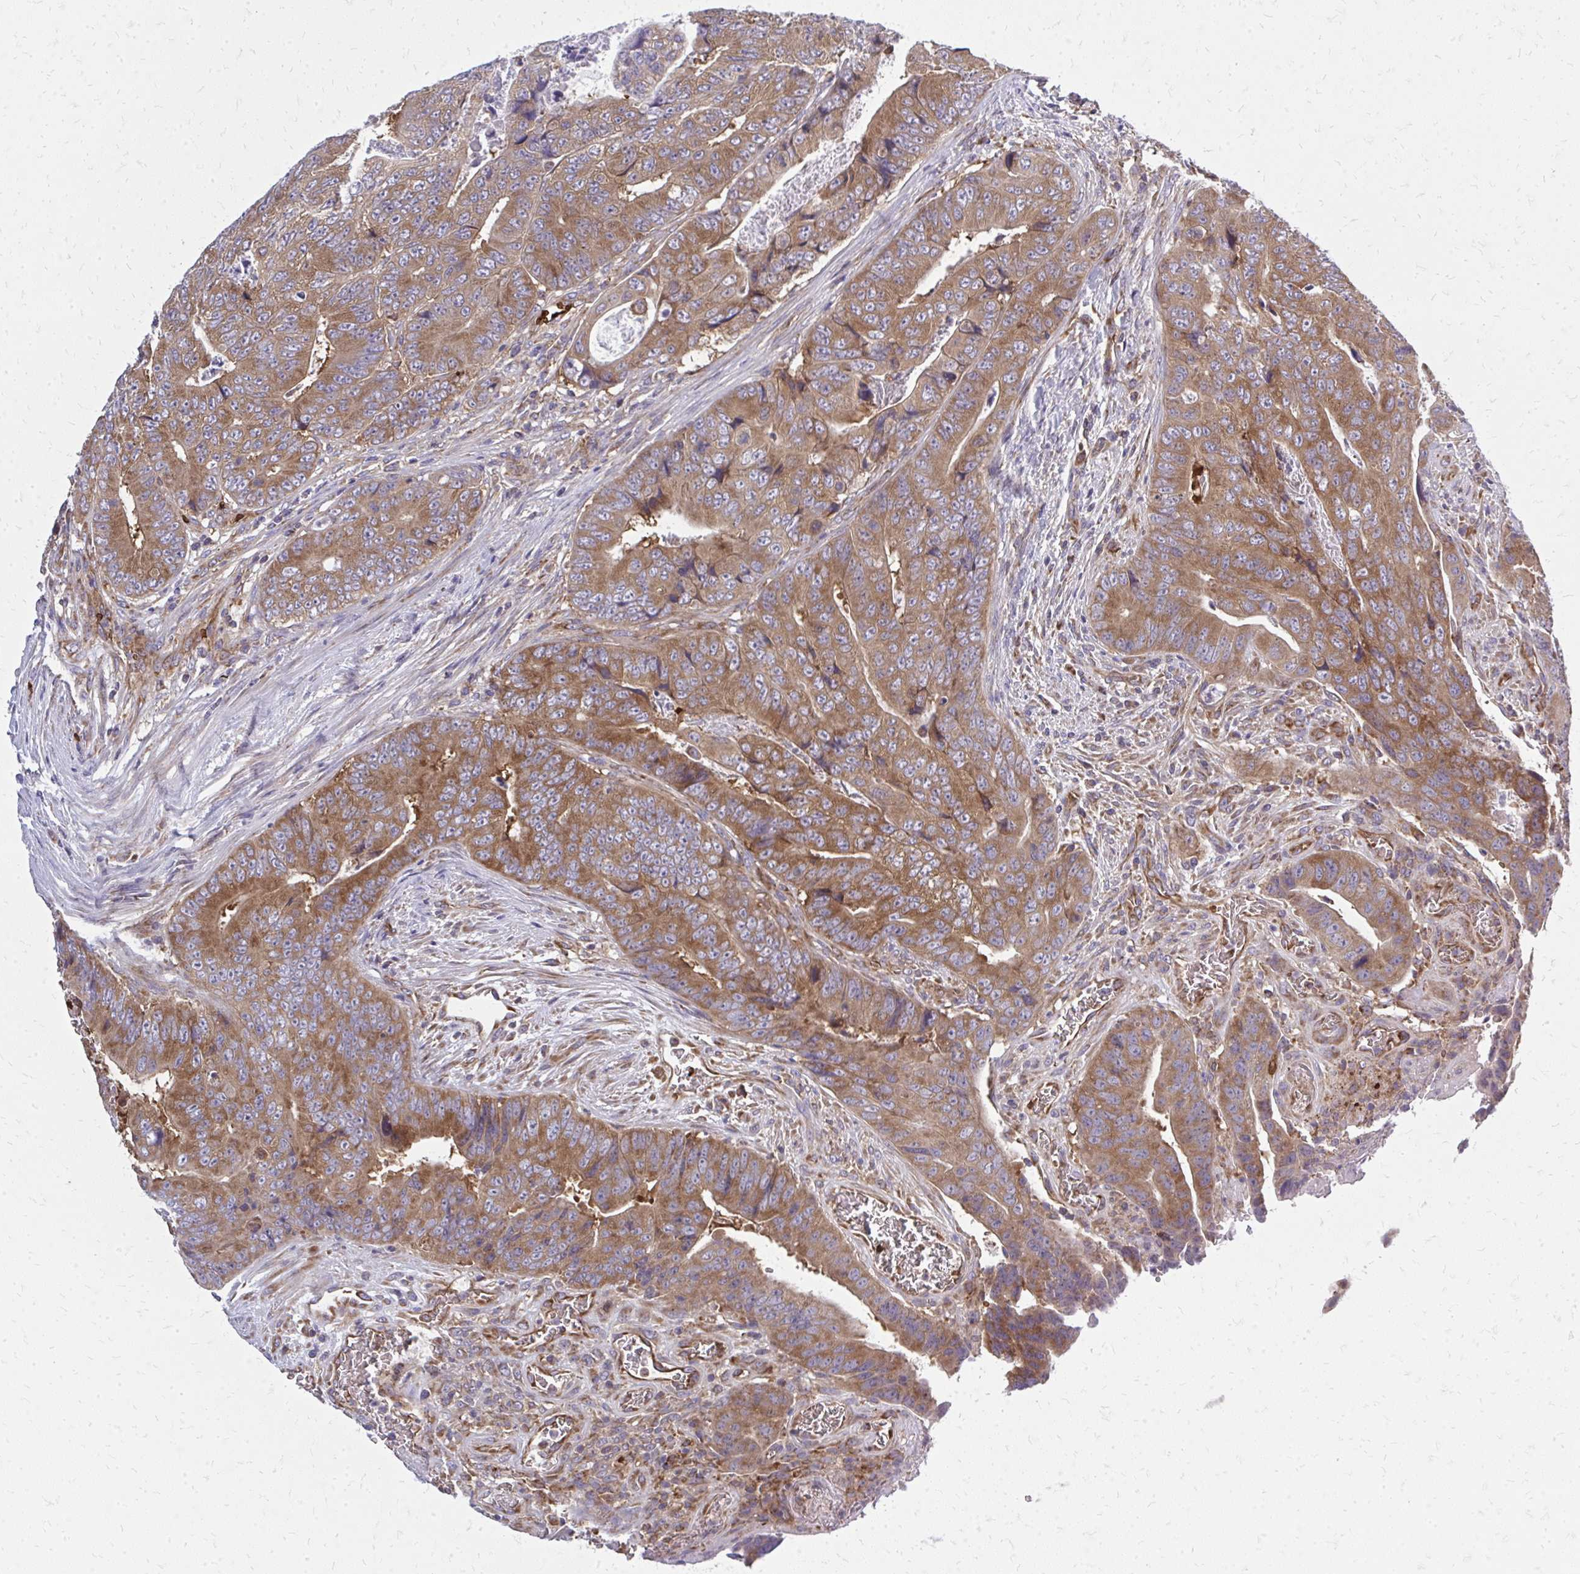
{"staining": {"intensity": "moderate", "quantity": ">75%", "location": "cytoplasmic/membranous"}, "tissue": "colorectal cancer", "cell_type": "Tumor cells", "image_type": "cancer", "snomed": [{"axis": "morphology", "description": "Adenocarcinoma, NOS"}, {"axis": "topography", "description": "Colon"}], "caption": "Colorectal adenocarcinoma was stained to show a protein in brown. There is medium levels of moderate cytoplasmic/membranous positivity in approximately >75% of tumor cells.", "gene": "PDK4", "patient": {"sex": "female", "age": 48}}